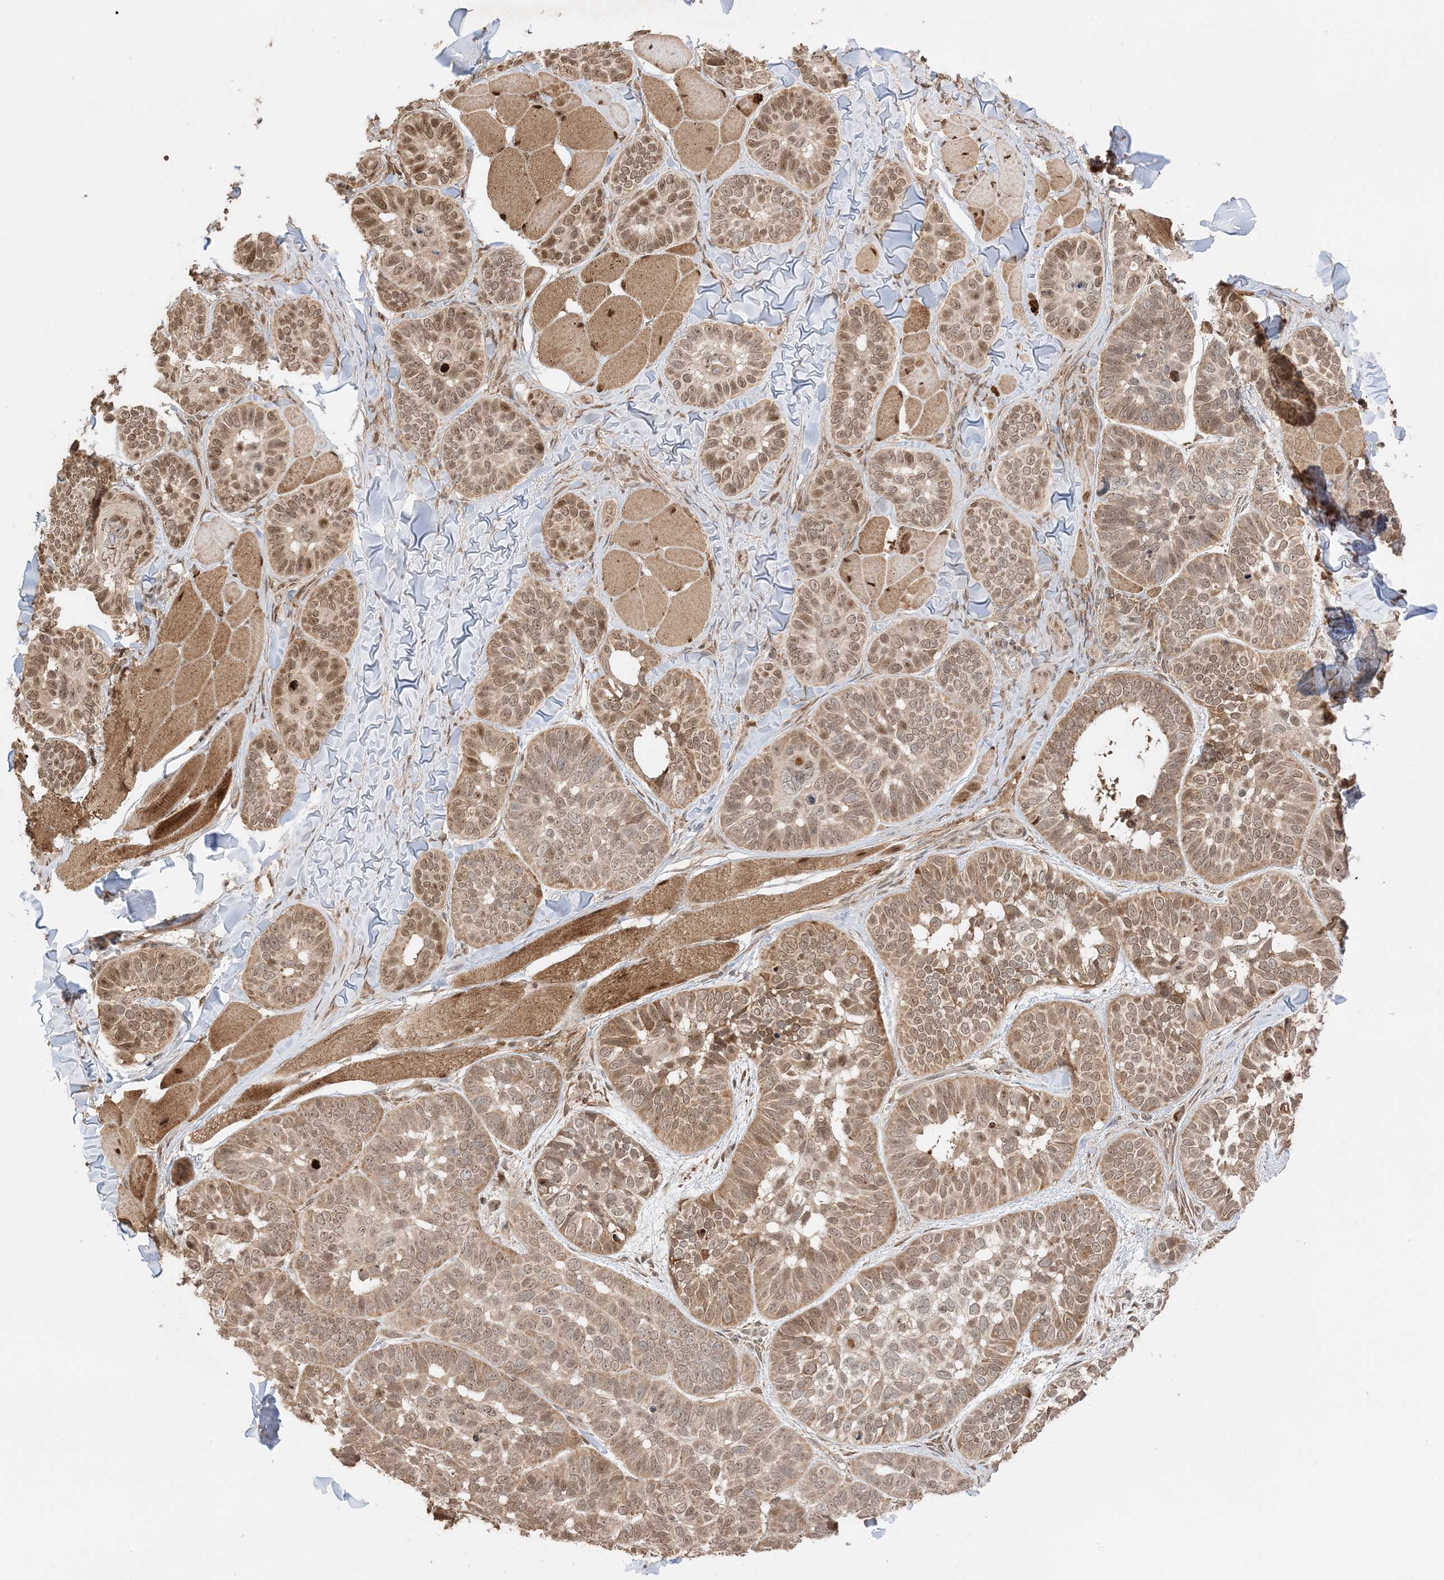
{"staining": {"intensity": "moderate", "quantity": ">75%", "location": "cytoplasmic/membranous,nuclear"}, "tissue": "skin cancer", "cell_type": "Tumor cells", "image_type": "cancer", "snomed": [{"axis": "morphology", "description": "Basal cell carcinoma"}, {"axis": "topography", "description": "Skin"}], "caption": "Skin basal cell carcinoma stained with IHC reveals moderate cytoplasmic/membranous and nuclear positivity in approximately >75% of tumor cells. (IHC, brightfield microscopy, high magnification).", "gene": "ZBTB41", "patient": {"sex": "male", "age": 62}}